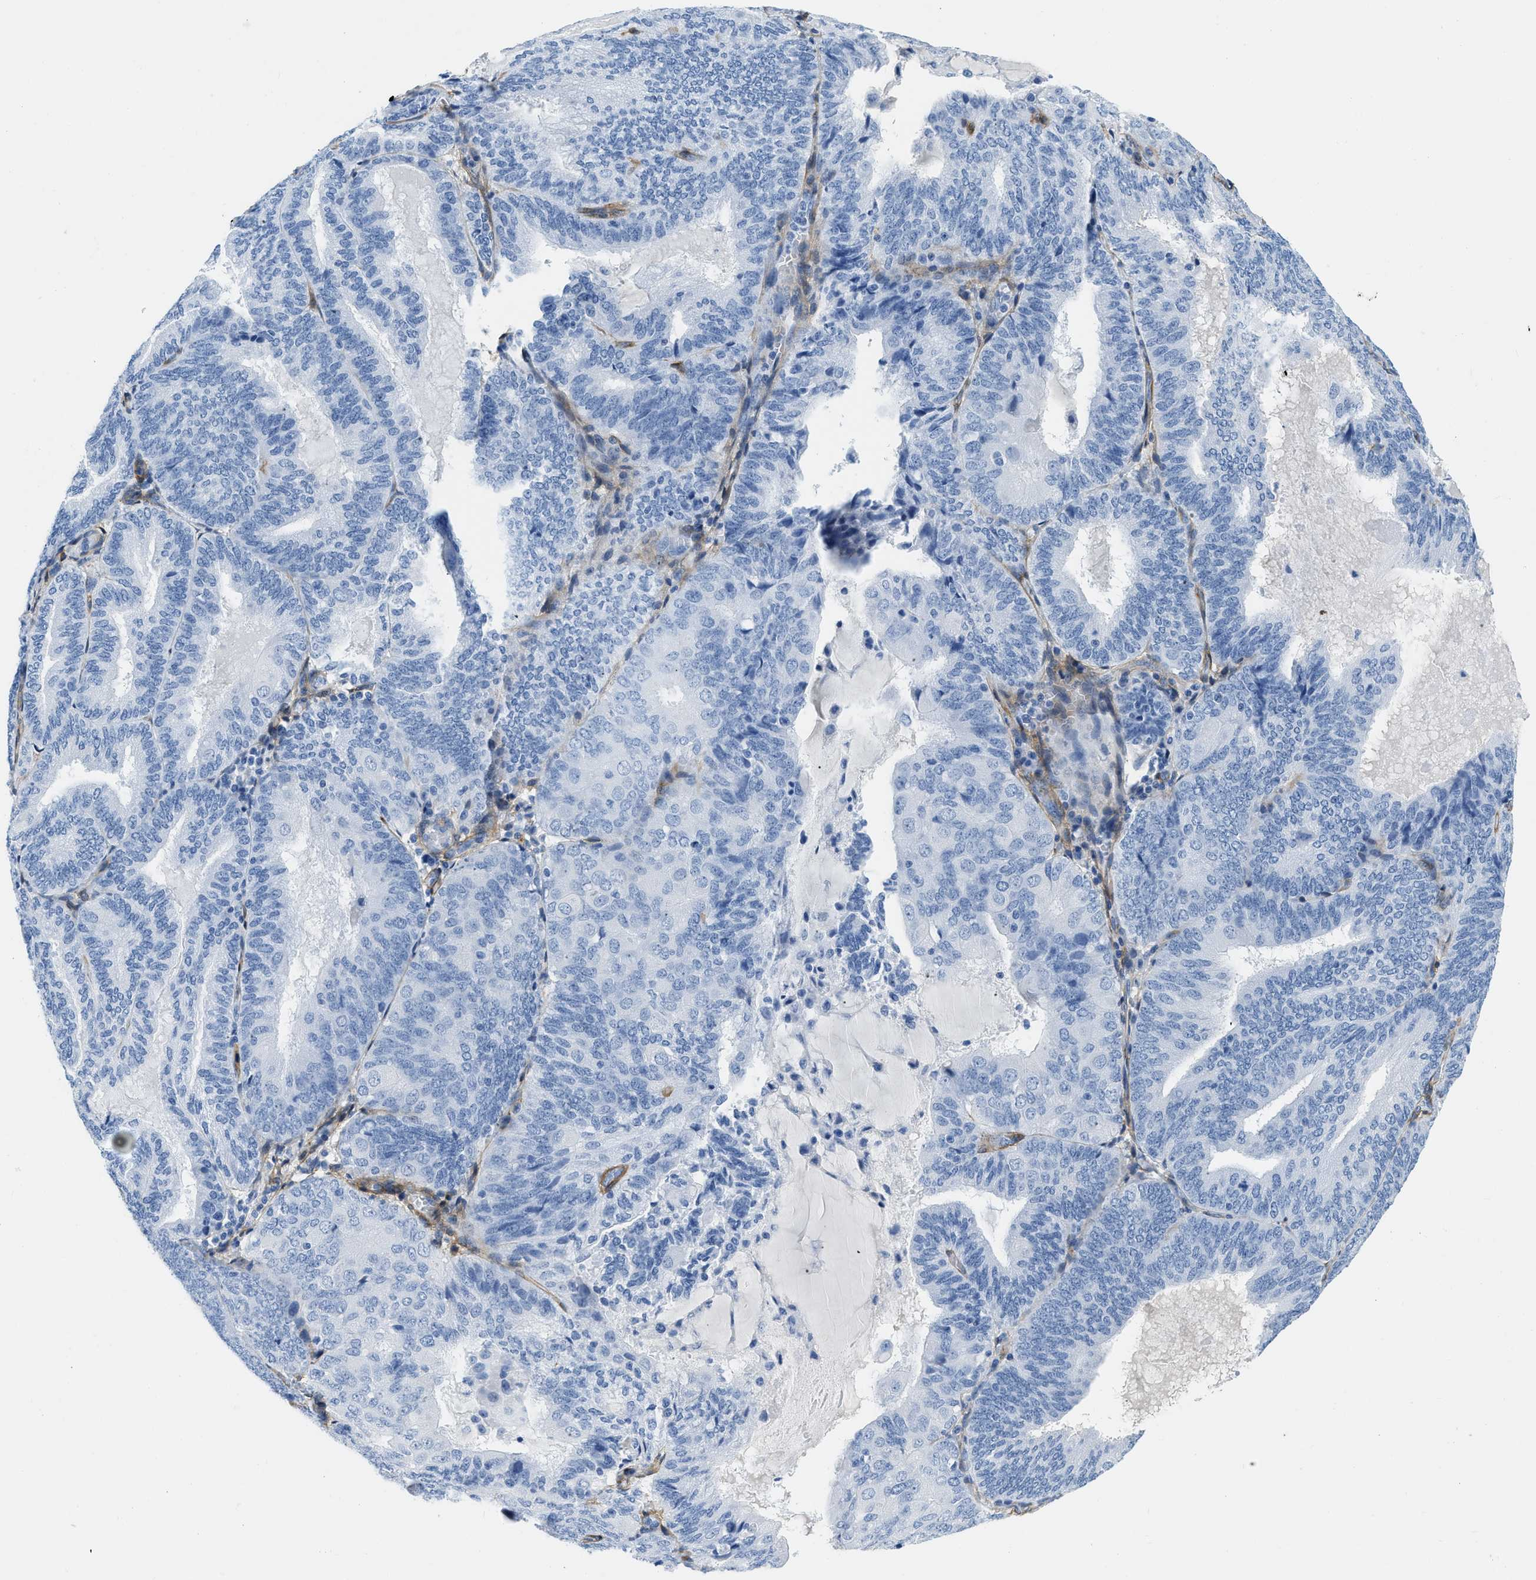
{"staining": {"intensity": "negative", "quantity": "none", "location": "none"}, "tissue": "endometrial cancer", "cell_type": "Tumor cells", "image_type": "cancer", "snomed": [{"axis": "morphology", "description": "Adenocarcinoma, NOS"}, {"axis": "topography", "description": "Endometrium"}], "caption": "Adenocarcinoma (endometrial) stained for a protein using IHC reveals no staining tumor cells.", "gene": "PDGFRB", "patient": {"sex": "female", "age": 81}}